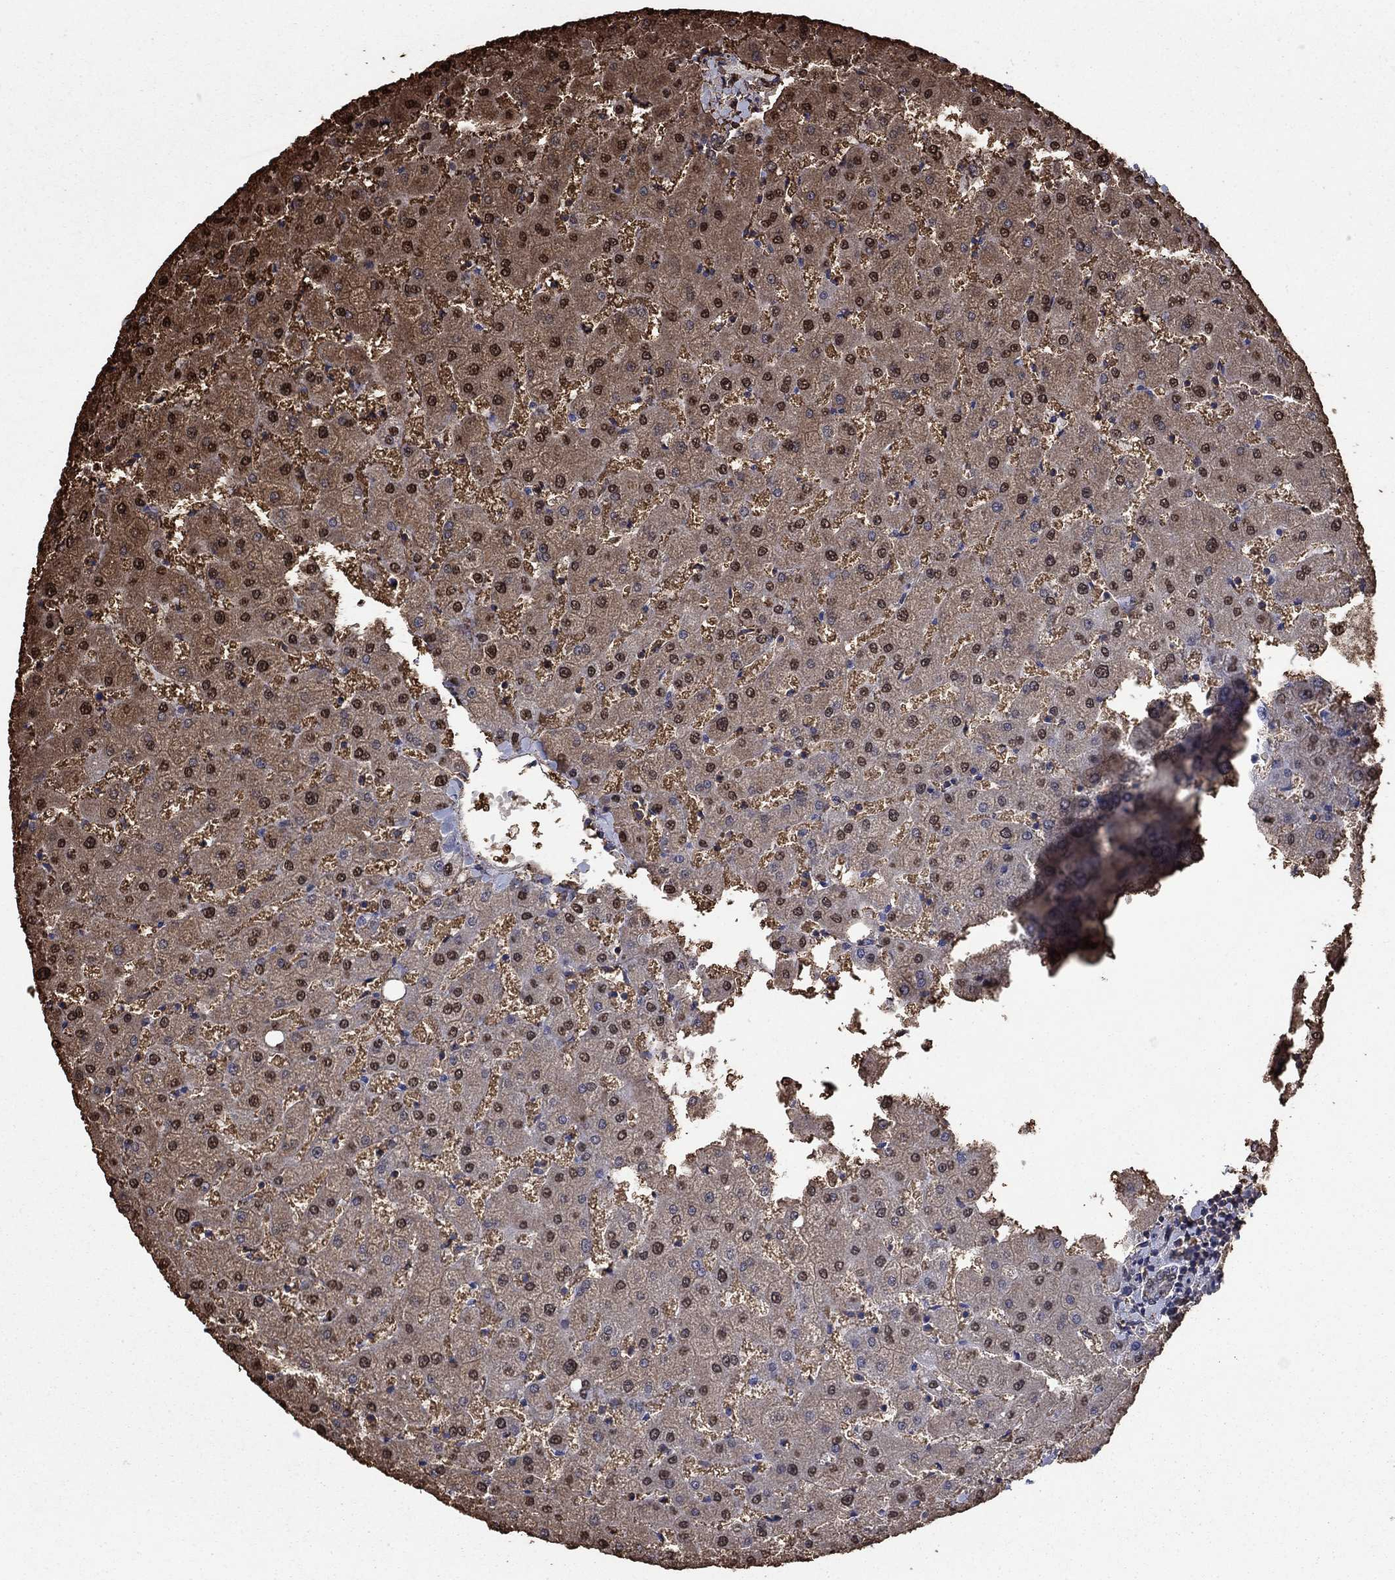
{"staining": {"intensity": "negative", "quantity": "none", "location": "none"}, "tissue": "liver", "cell_type": "Cholangiocytes", "image_type": "normal", "snomed": [{"axis": "morphology", "description": "Normal tissue, NOS"}, {"axis": "topography", "description": "Liver"}], "caption": "DAB (3,3'-diaminobenzidine) immunohistochemical staining of normal human liver shows no significant positivity in cholangiocytes.", "gene": "GAPDH", "patient": {"sex": "female", "age": 50}}